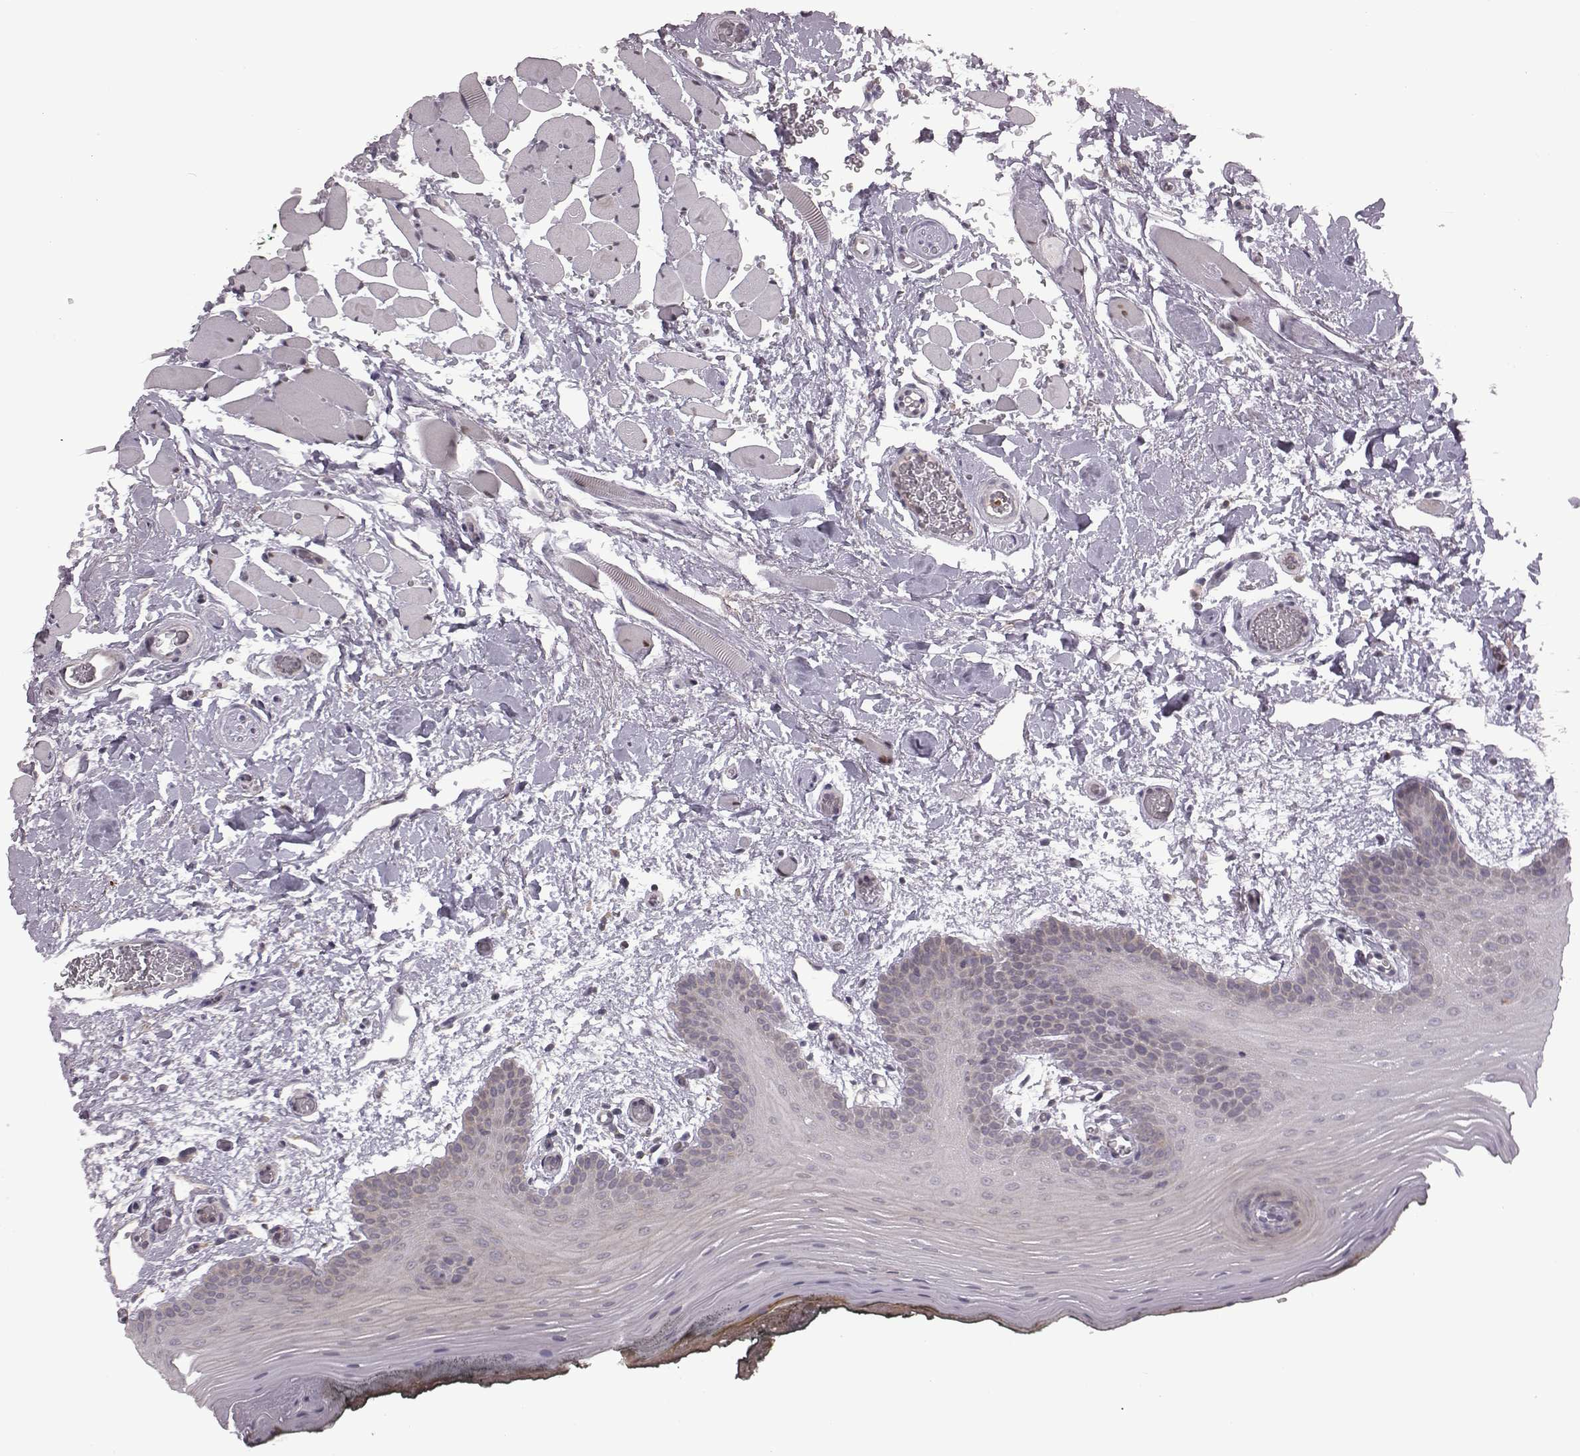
{"staining": {"intensity": "negative", "quantity": "none", "location": "none"}, "tissue": "oral mucosa", "cell_type": "Squamous epithelial cells", "image_type": "normal", "snomed": [{"axis": "morphology", "description": "Normal tissue, NOS"}, {"axis": "topography", "description": "Oral tissue"}, {"axis": "topography", "description": "Head-Neck"}], "caption": "High magnification brightfield microscopy of benign oral mucosa stained with DAB (brown) and counterstained with hematoxylin (blue): squamous epithelial cells show no significant positivity. (DAB (3,3'-diaminobenzidine) IHC with hematoxylin counter stain).", "gene": "BICDL1", "patient": {"sex": "male", "age": 65}}